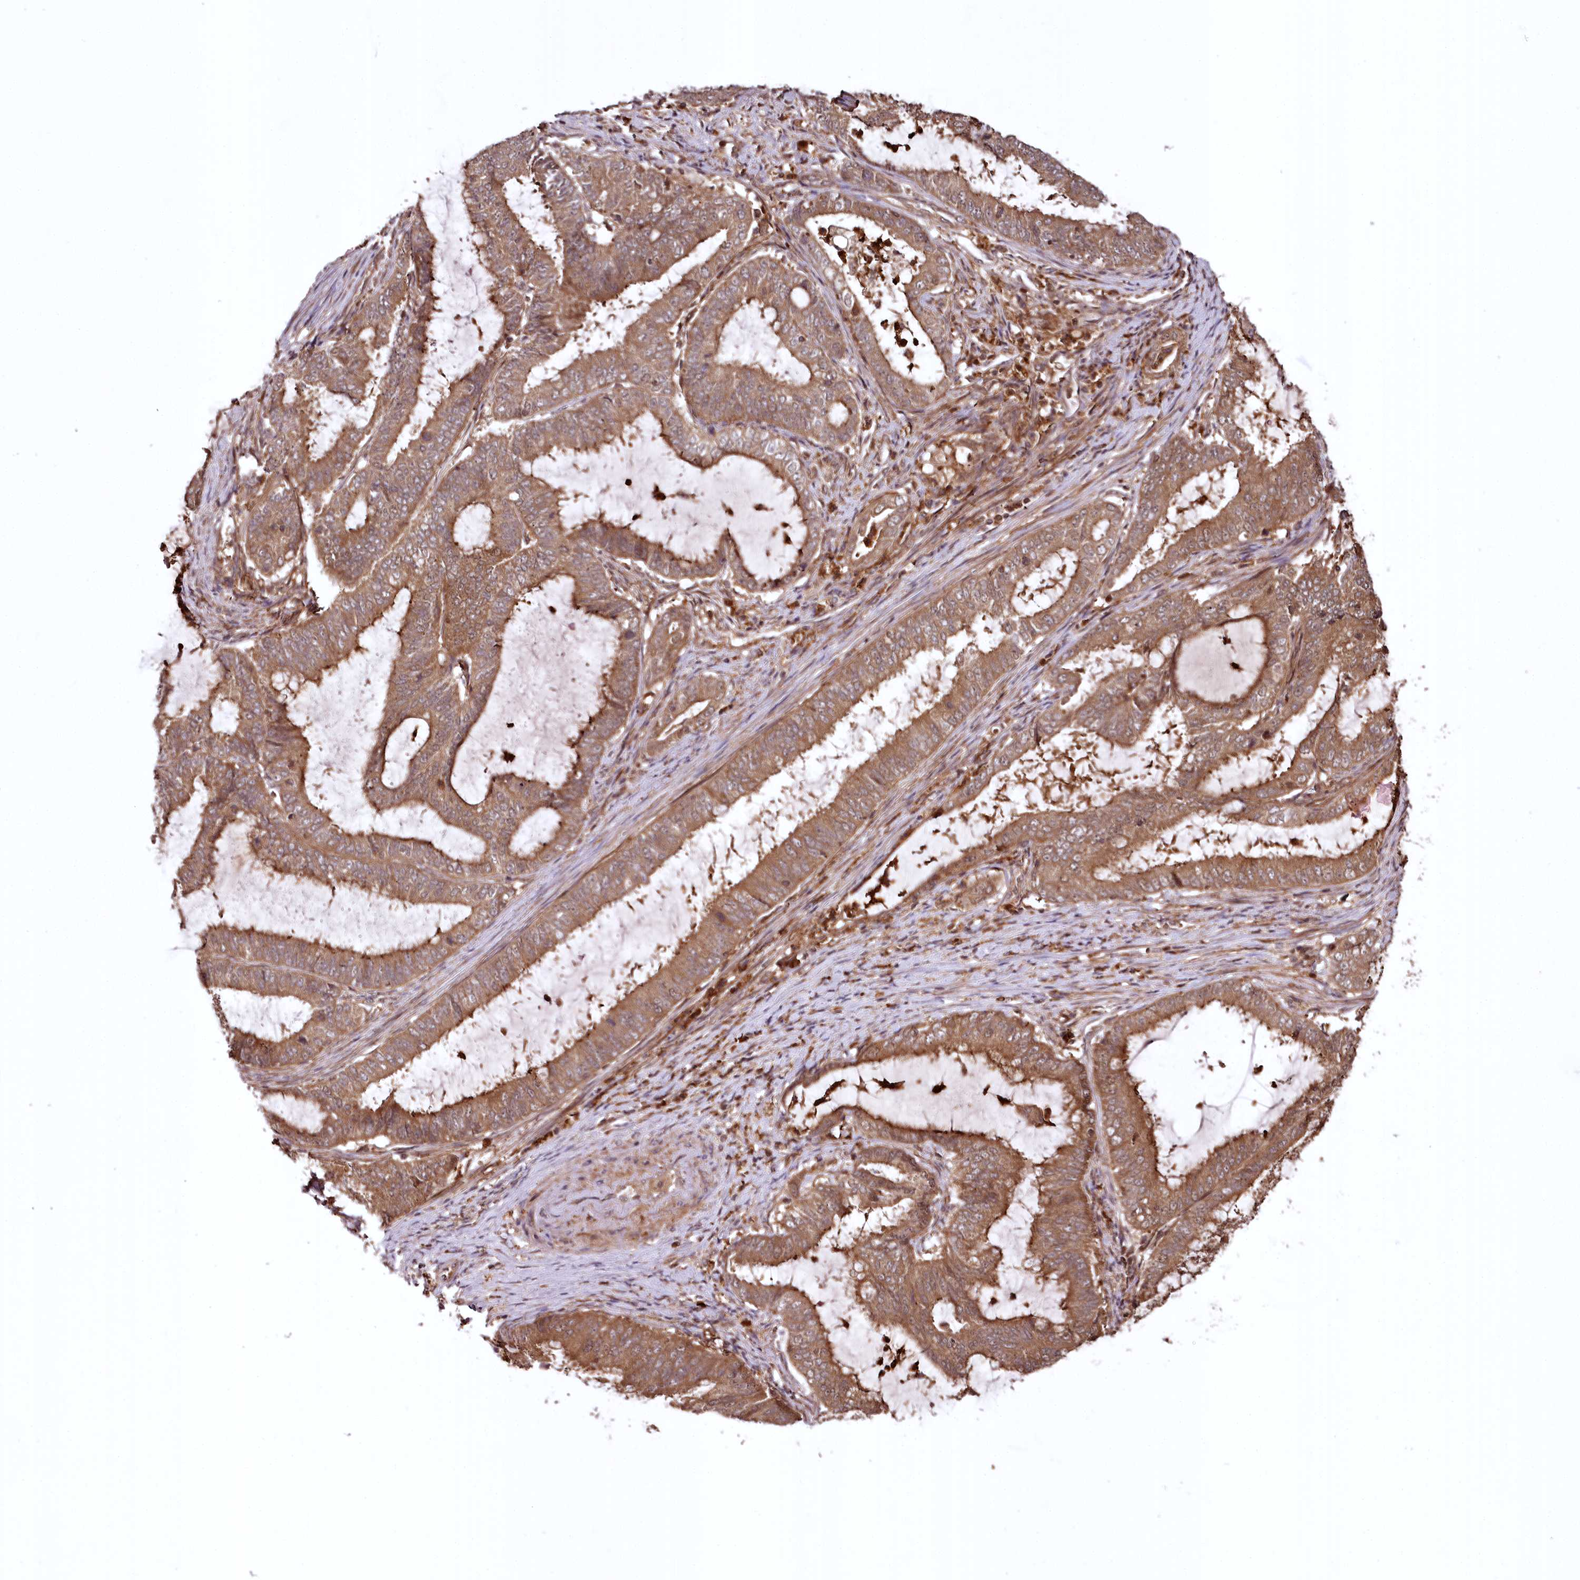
{"staining": {"intensity": "moderate", "quantity": ">75%", "location": "cytoplasmic/membranous"}, "tissue": "endometrial cancer", "cell_type": "Tumor cells", "image_type": "cancer", "snomed": [{"axis": "morphology", "description": "Adenocarcinoma, NOS"}, {"axis": "topography", "description": "Endometrium"}], "caption": "Human endometrial adenocarcinoma stained for a protein (brown) shows moderate cytoplasmic/membranous positive positivity in about >75% of tumor cells.", "gene": "TTC12", "patient": {"sex": "female", "age": 51}}